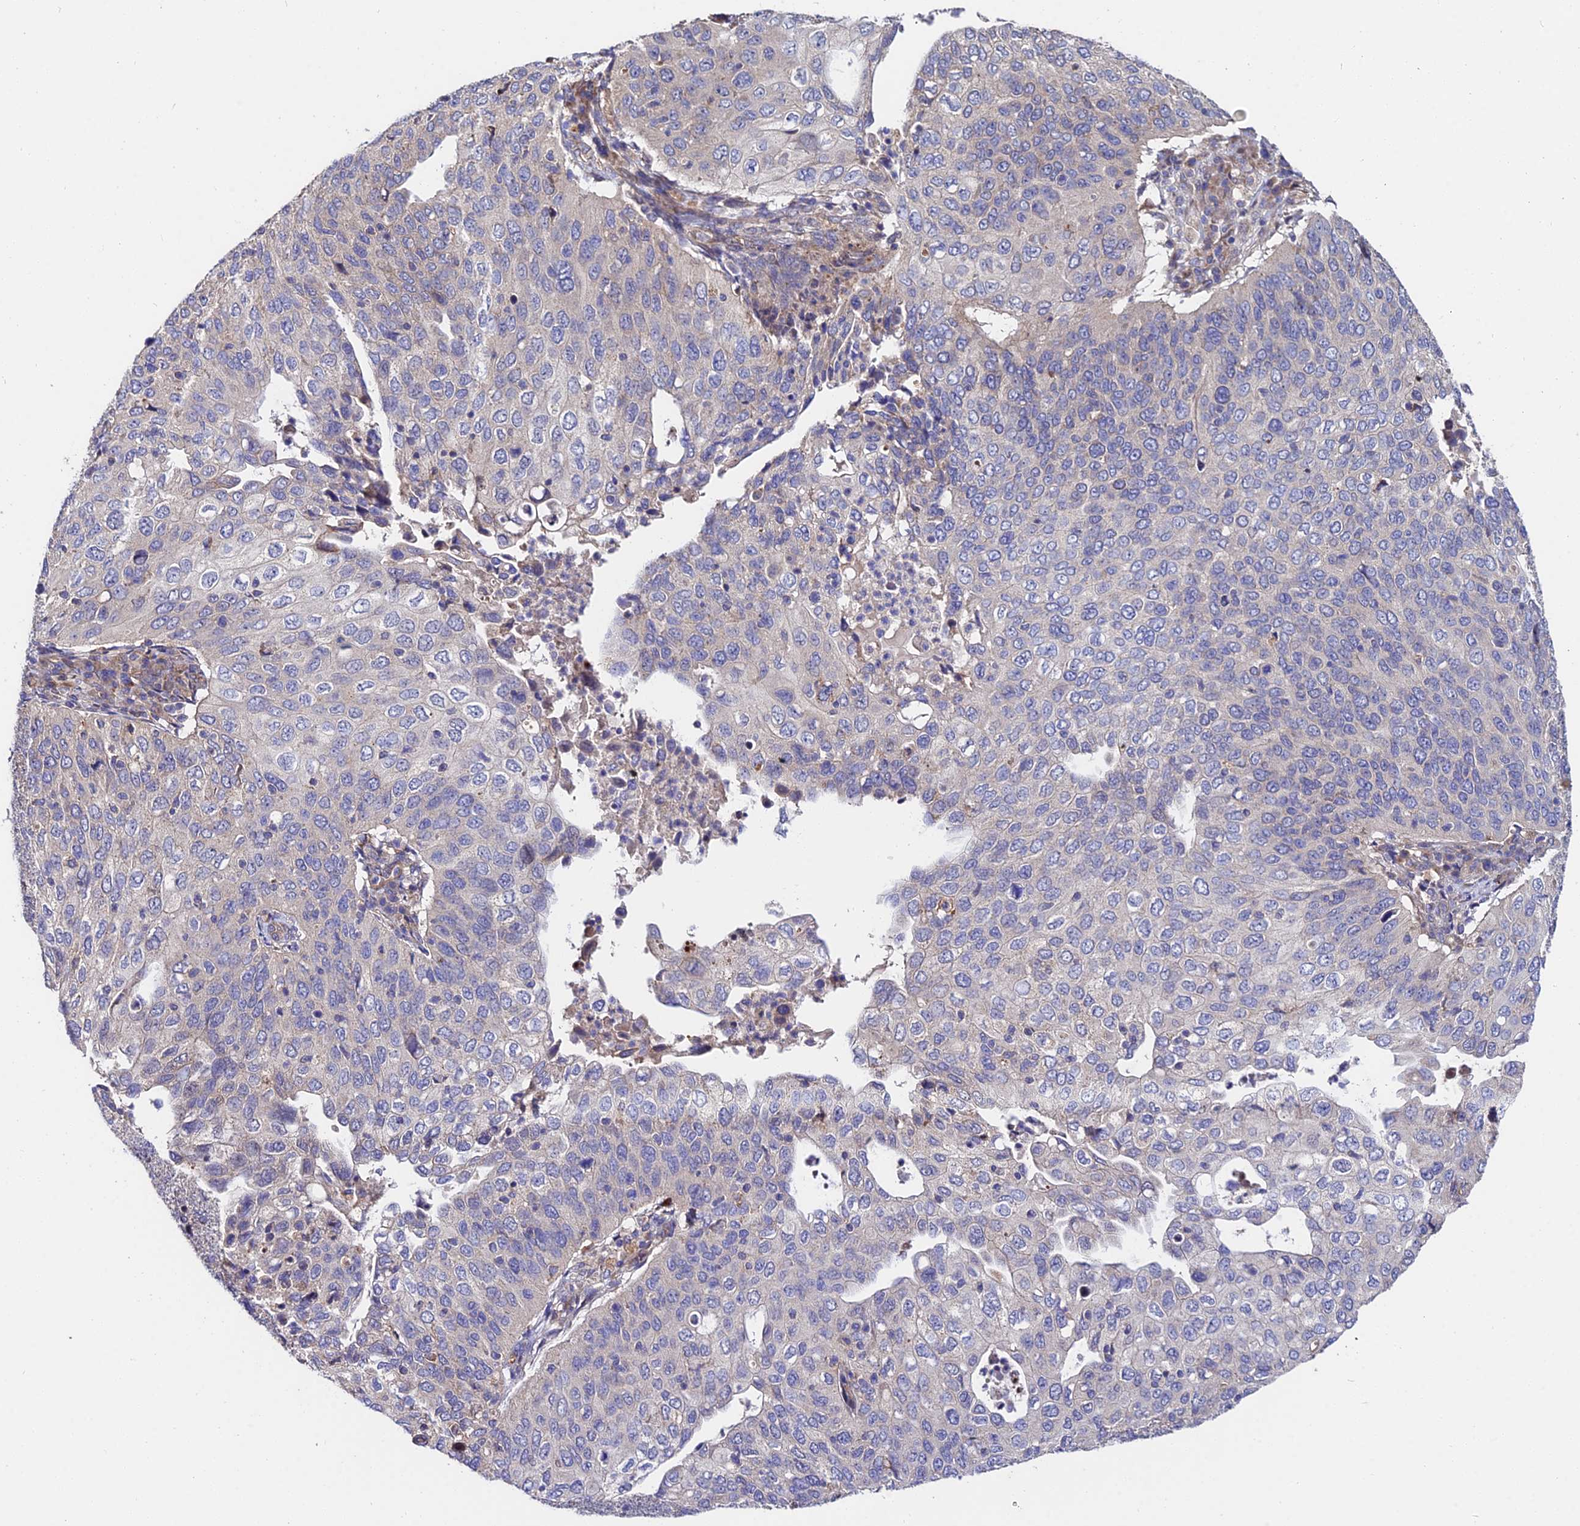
{"staining": {"intensity": "negative", "quantity": "none", "location": "none"}, "tissue": "cervical cancer", "cell_type": "Tumor cells", "image_type": "cancer", "snomed": [{"axis": "morphology", "description": "Squamous cell carcinoma, NOS"}, {"axis": "topography", "description": "Cervix"}], "caption": "DAB (3,3'-diaminobenzidine) immunohistochemical staining of human cervical squamous cell carcinoma reveals no significant positivity in tumor cells.", "gene": "CDC37L1", "patient": {"sex": "female", "age": 36}}